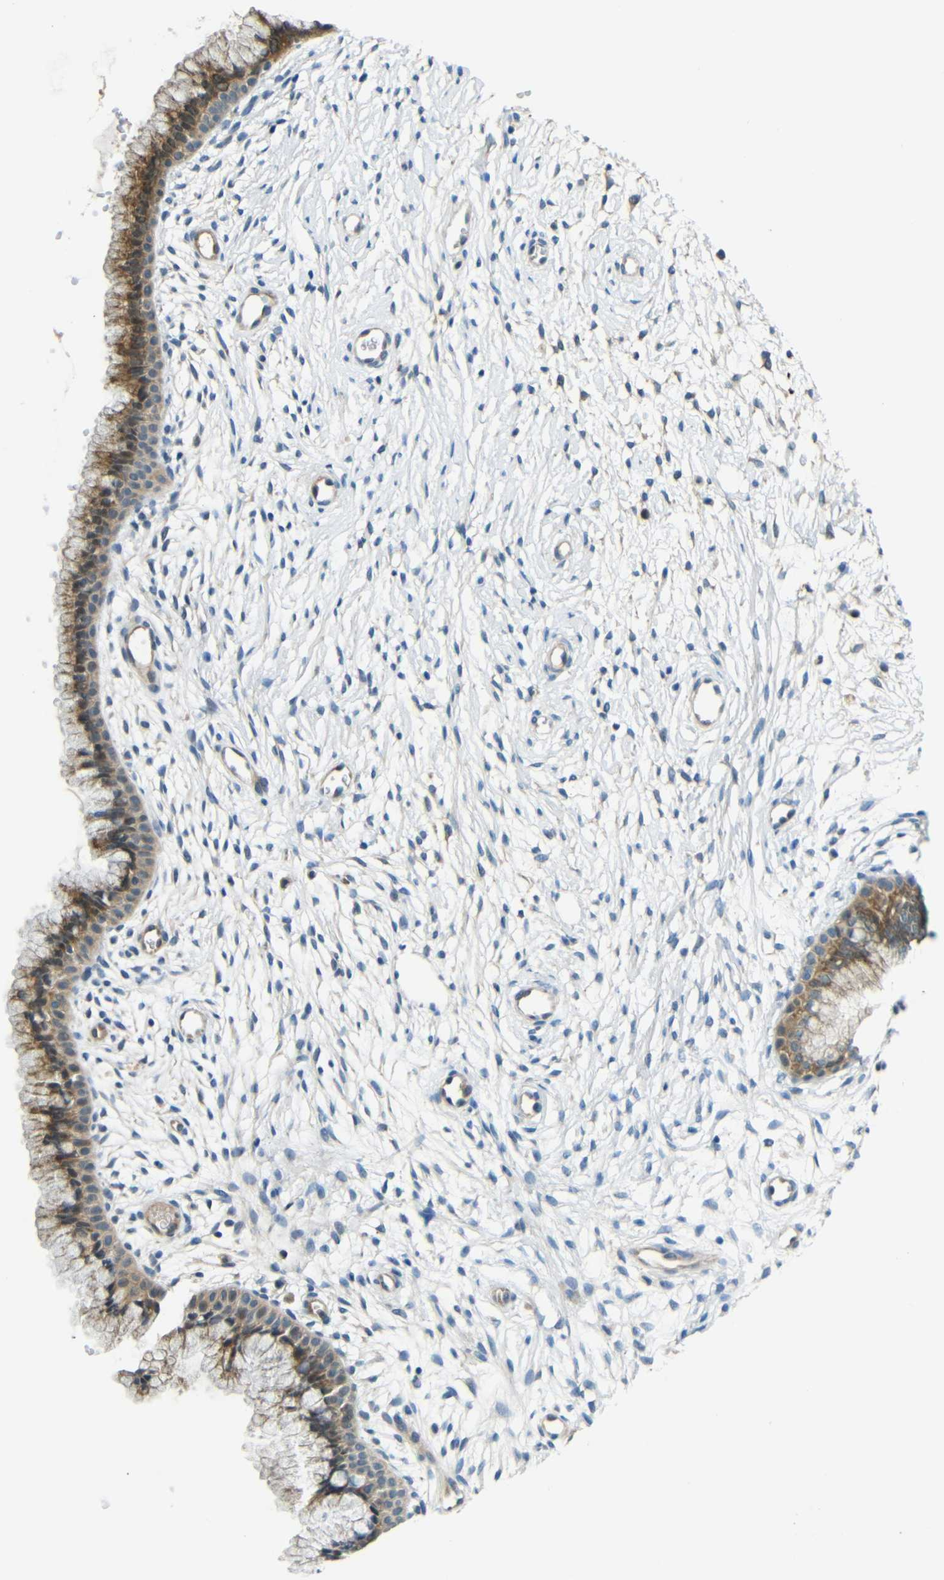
{"staining": {"intensity": "moderate", "quantity": ">75%", "location": "cytoplasmic/membranous"}, "tissue": "cervix", "cell_type": "Glandular cells", "image_type": "normal", "snomed": [{"axis": "morphology", "description": "Normal tissue, NOS"}, {"axis": "topography", "description": "Cervix"}], "caption": "IHC photomicrograph of unremarkable human cervix stained for a protein (brown), which exhibits medium levels of moderate cytoplasmic/membranous expression in about >75% of glandular cells.", "gene": "FNDC3A", "patient": {"sex": "female", "age": 39}}